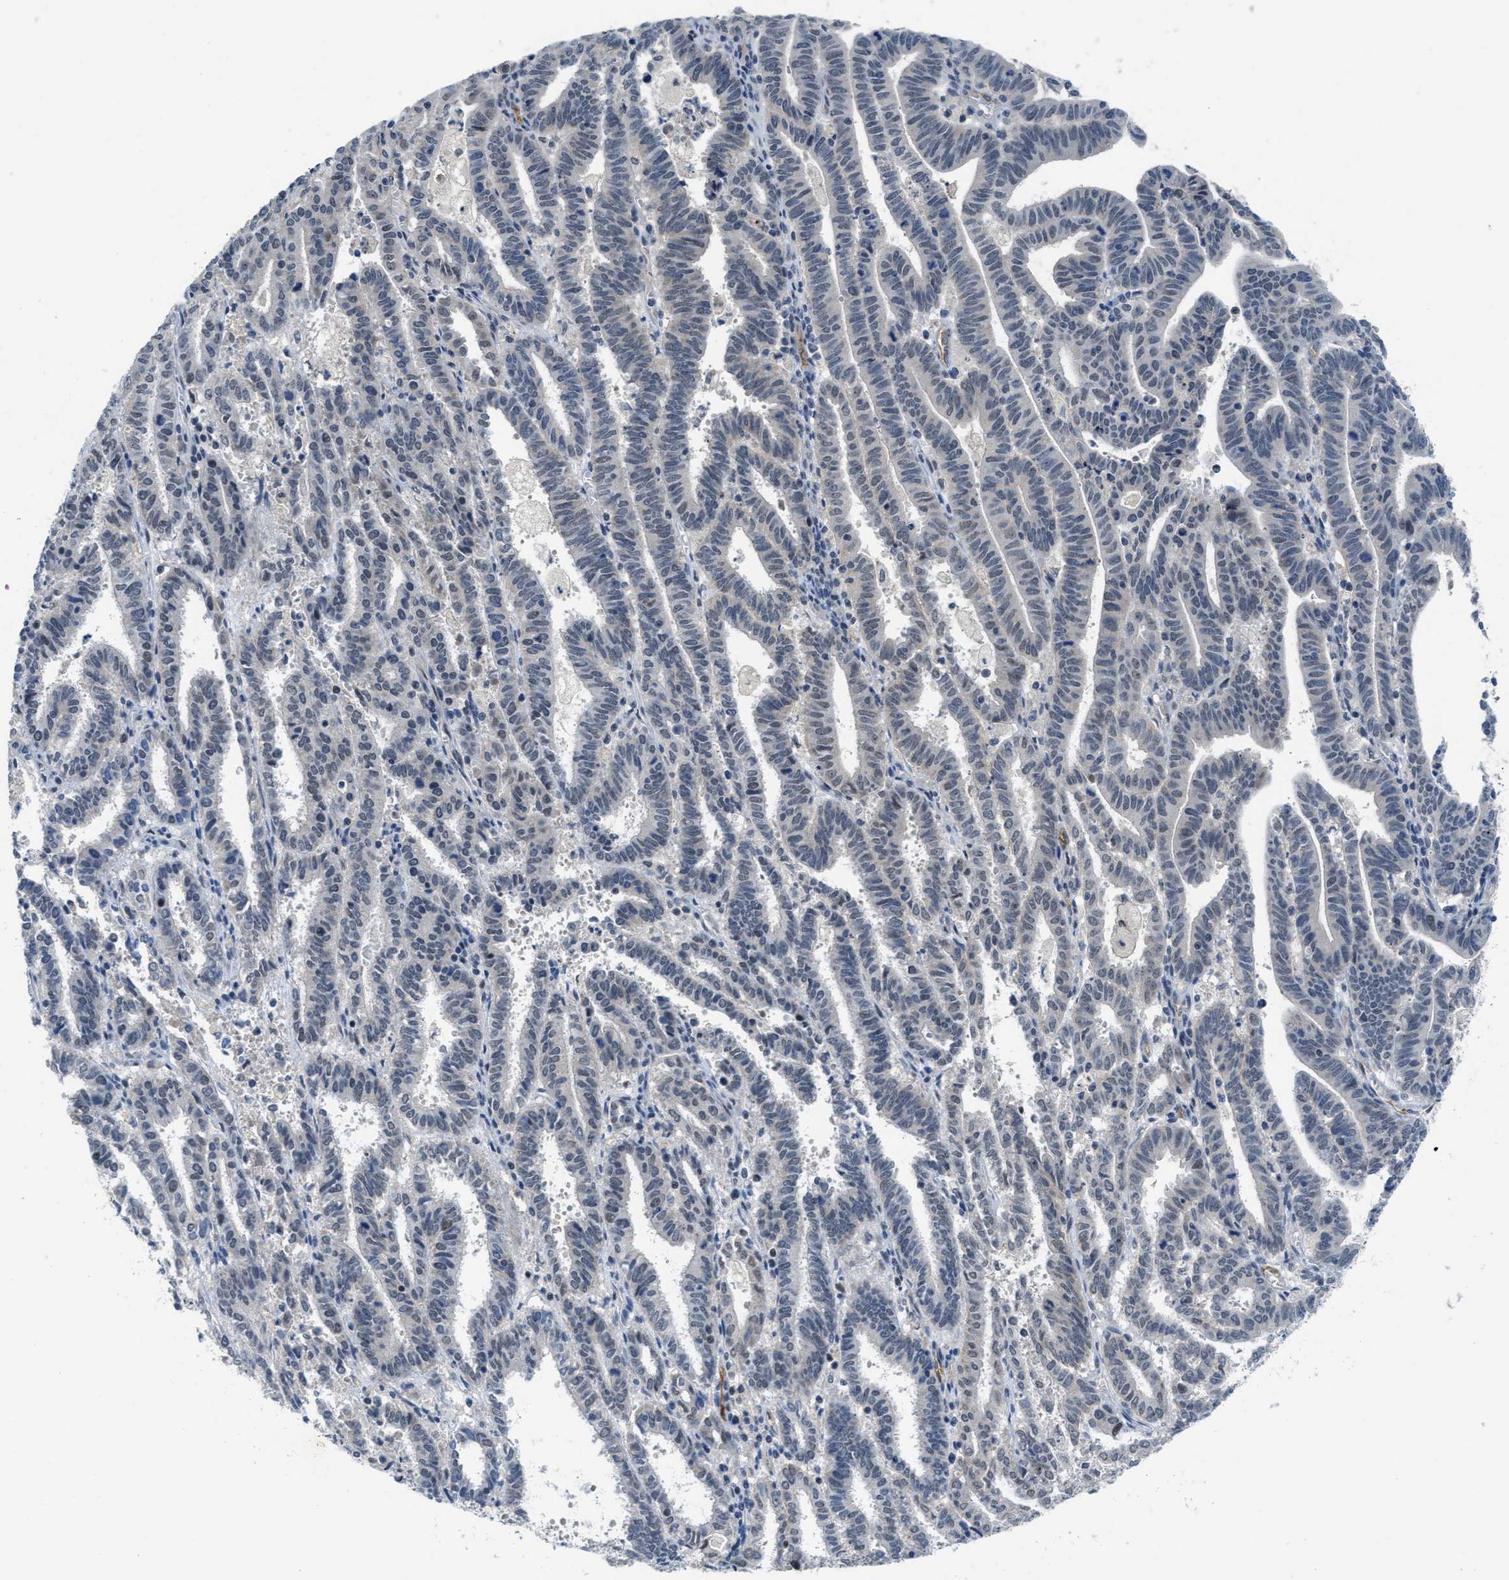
{"staining": {"intensity": "negative", "quantity": "none", "location": "none"}, "tissue": "endometrial cancer", "cell_type": "Tumor cells", "image_type": "cancer", "snomed": [{"axis": "morphology", "description": "Adenocarcinoma, NOS"}, {"axis": "topography", "description": "Uterus"}], "caption": "High magnification brightfield microscopy of endometrial cancer stained with DAB (brown) and counterstained with hematoxylin (blue): tumor cells show no significant staining. Brightfield microscopy of IHC stained with DAB (brown) and hematoxylin (blue), captured at high magnification.", "gene": "SLCO2A1", "patient": {"sex": "female", "age": 83}}